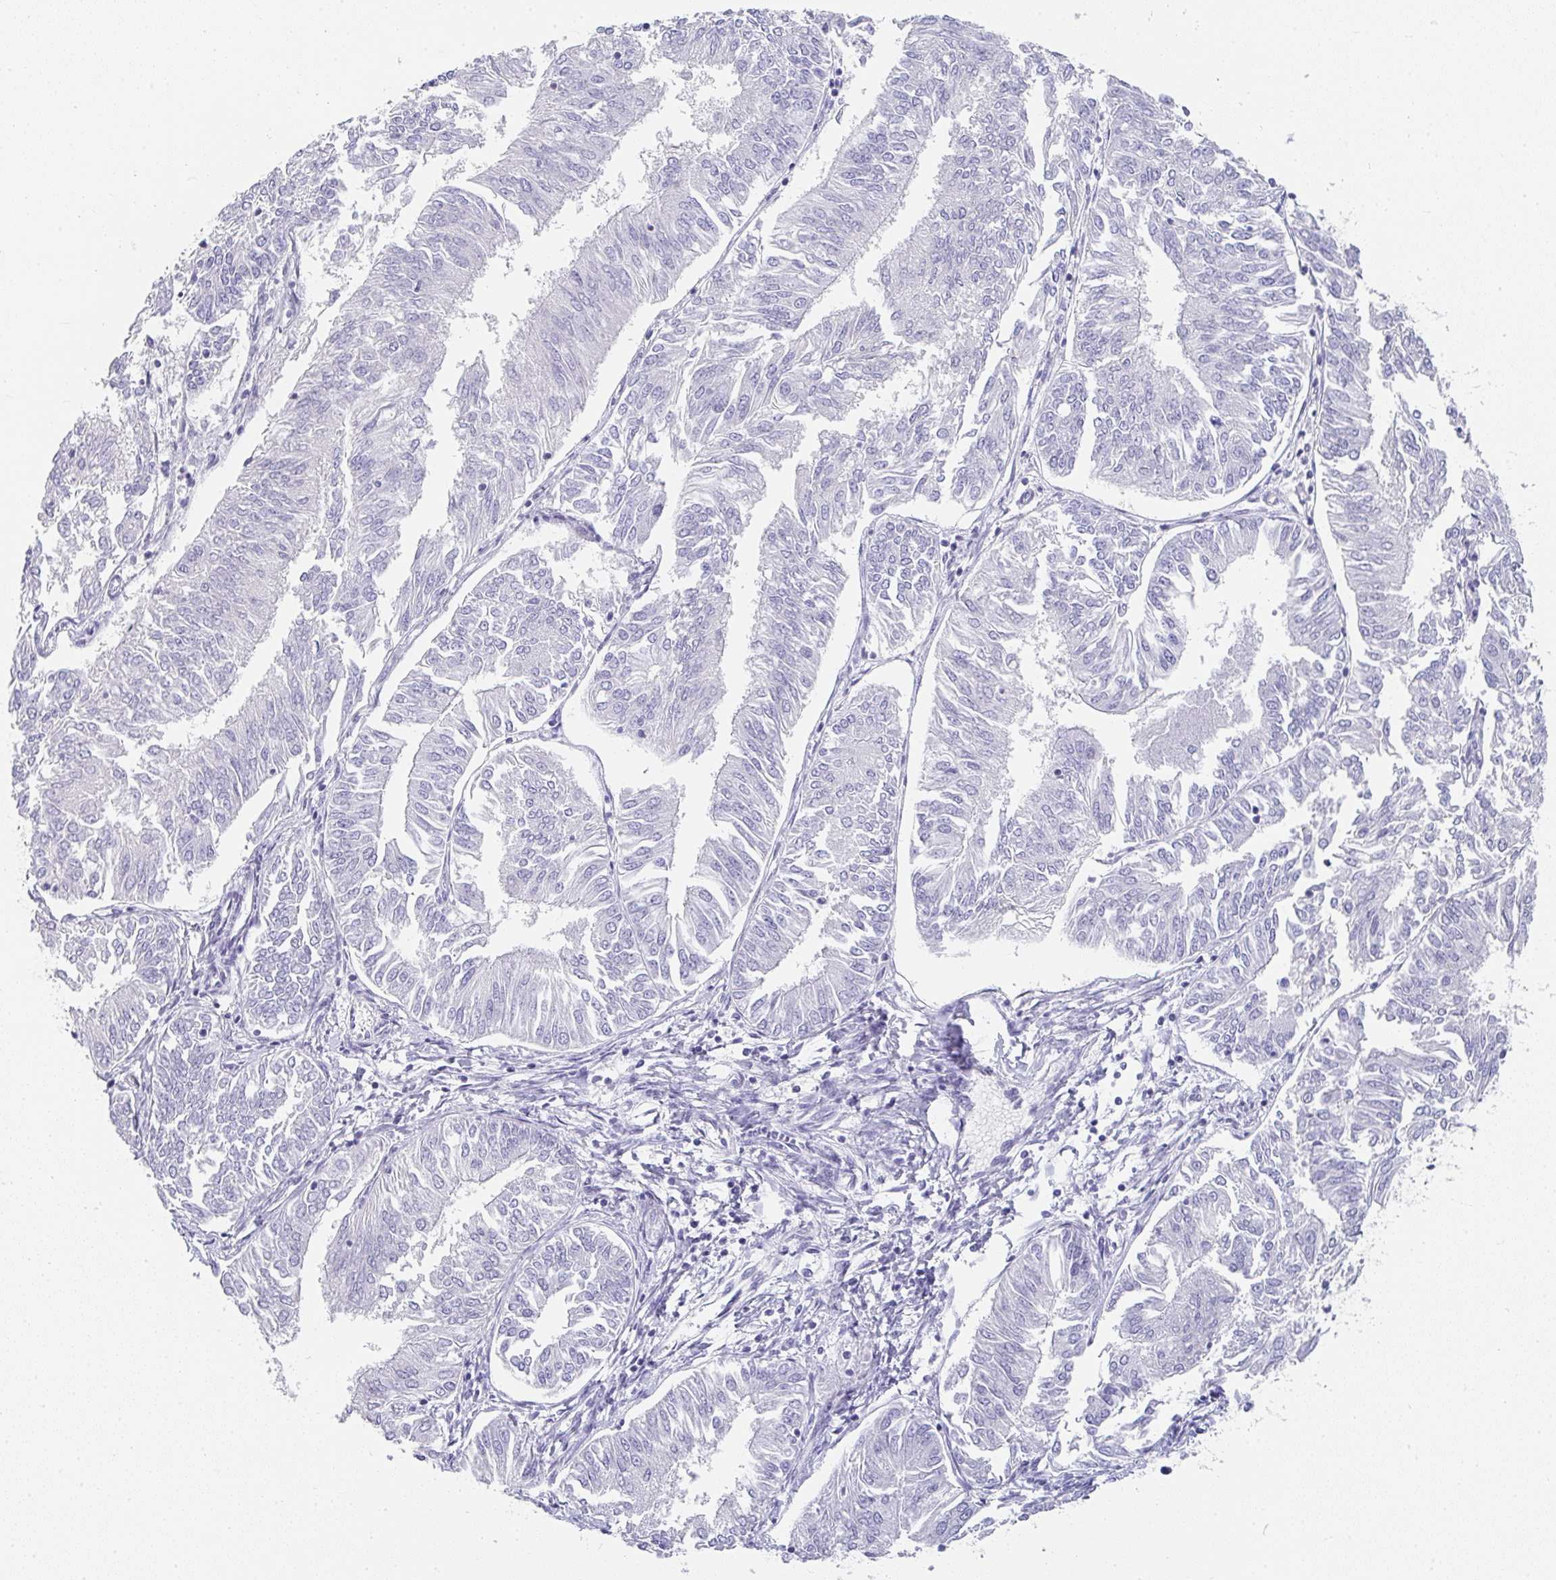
{"staining": {"intensity": "negative", "quantity": "none", "location": "none"}, "tissue": "endometrial cancer", "cell_type": "Tumor cells", "image_type": "cancer", "snomed": [{"axis": "morphology", "description": "Adenocarcinoma, NOS"}, {"axis": "topography", "description": "Endometrium"}], "caption": "This is a photomicrograph of immunohistochemistry staining of endometrial adenocarcinoma, which shows no staining in tumor cells.", "gene": "NEU2", "patient": {"sex": "female", "age": 58}}